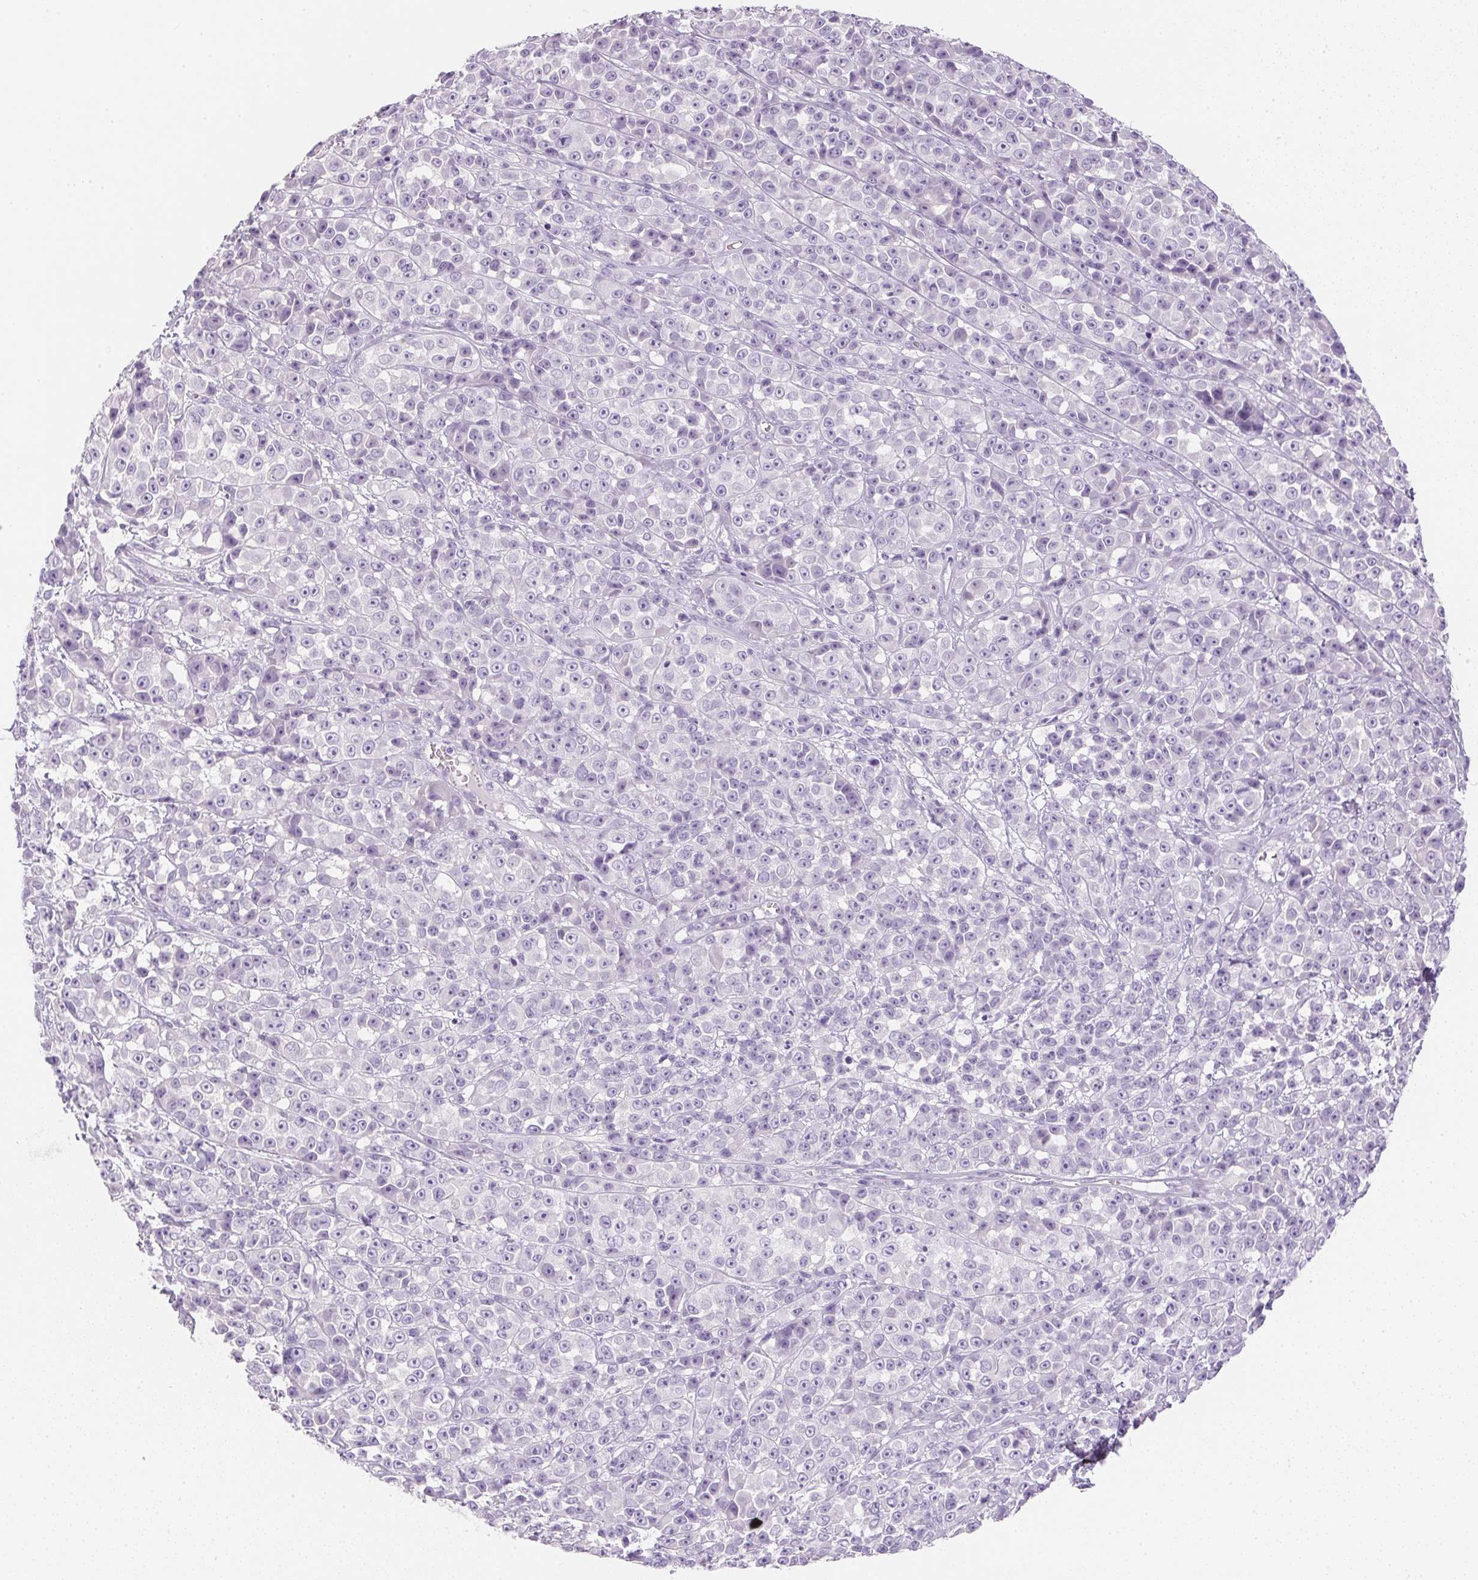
{"staining": {"intensity": "negative", "quantity": "none", "location": "none"}, "tissue": "melanoma", "cell_type": "Tumor cells", "image_type": "cancer", "snomed": [{"axis": "morphology", "description": "Malignant melanoma, NOS"}, {"axis": "topography", "description": "Skin"}, {"axis": "topography", "description": "Skin of back"}], "caption": "An IHC photomicrograph of malignant melanoma is shown. There is no staining in tumor cells of malignant melanoma.", "gene": "KCNE2", "patient": {"sex": "male", "age": 91}}